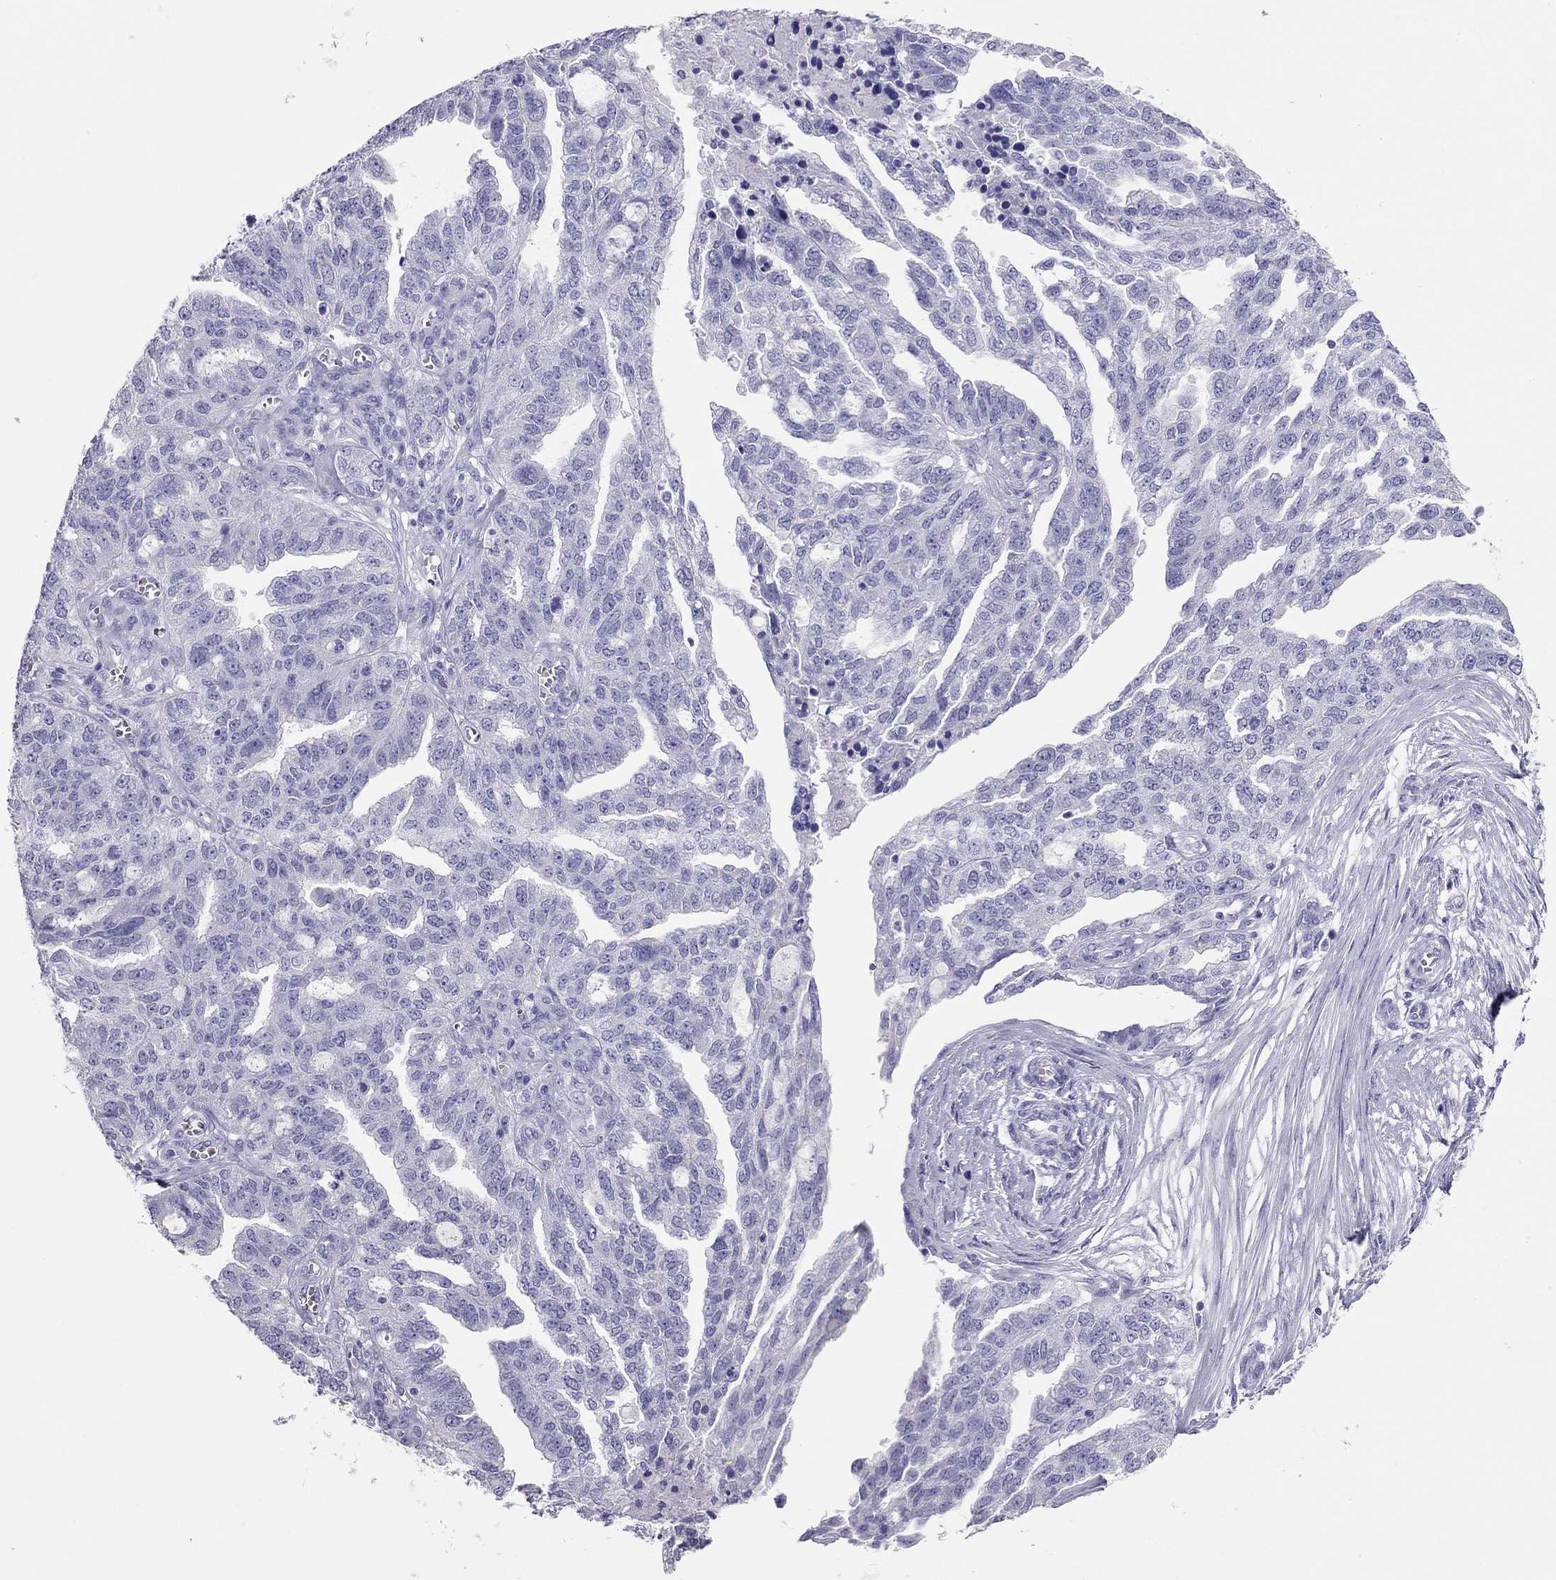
{"staining": {"intensity": "negative", "quantity": "none", "location": "none"}, "tissue": "ovarian cancer", "cell_type": "Tumor cells", "image_type": "cancer", "snomed": [{"axis": "morphology", "description": "Cystadenocarcinoma, serous, NOS"}, {"axis": "topography", "description": "Ovary"}], "caption": "Serous cystadenocarcinoma (ovarian) was stained to show a protein in brown. There is no significant expression in tumor cells.", "gene": "TSHB", "patient": {"sex": "female", "age": 51}}